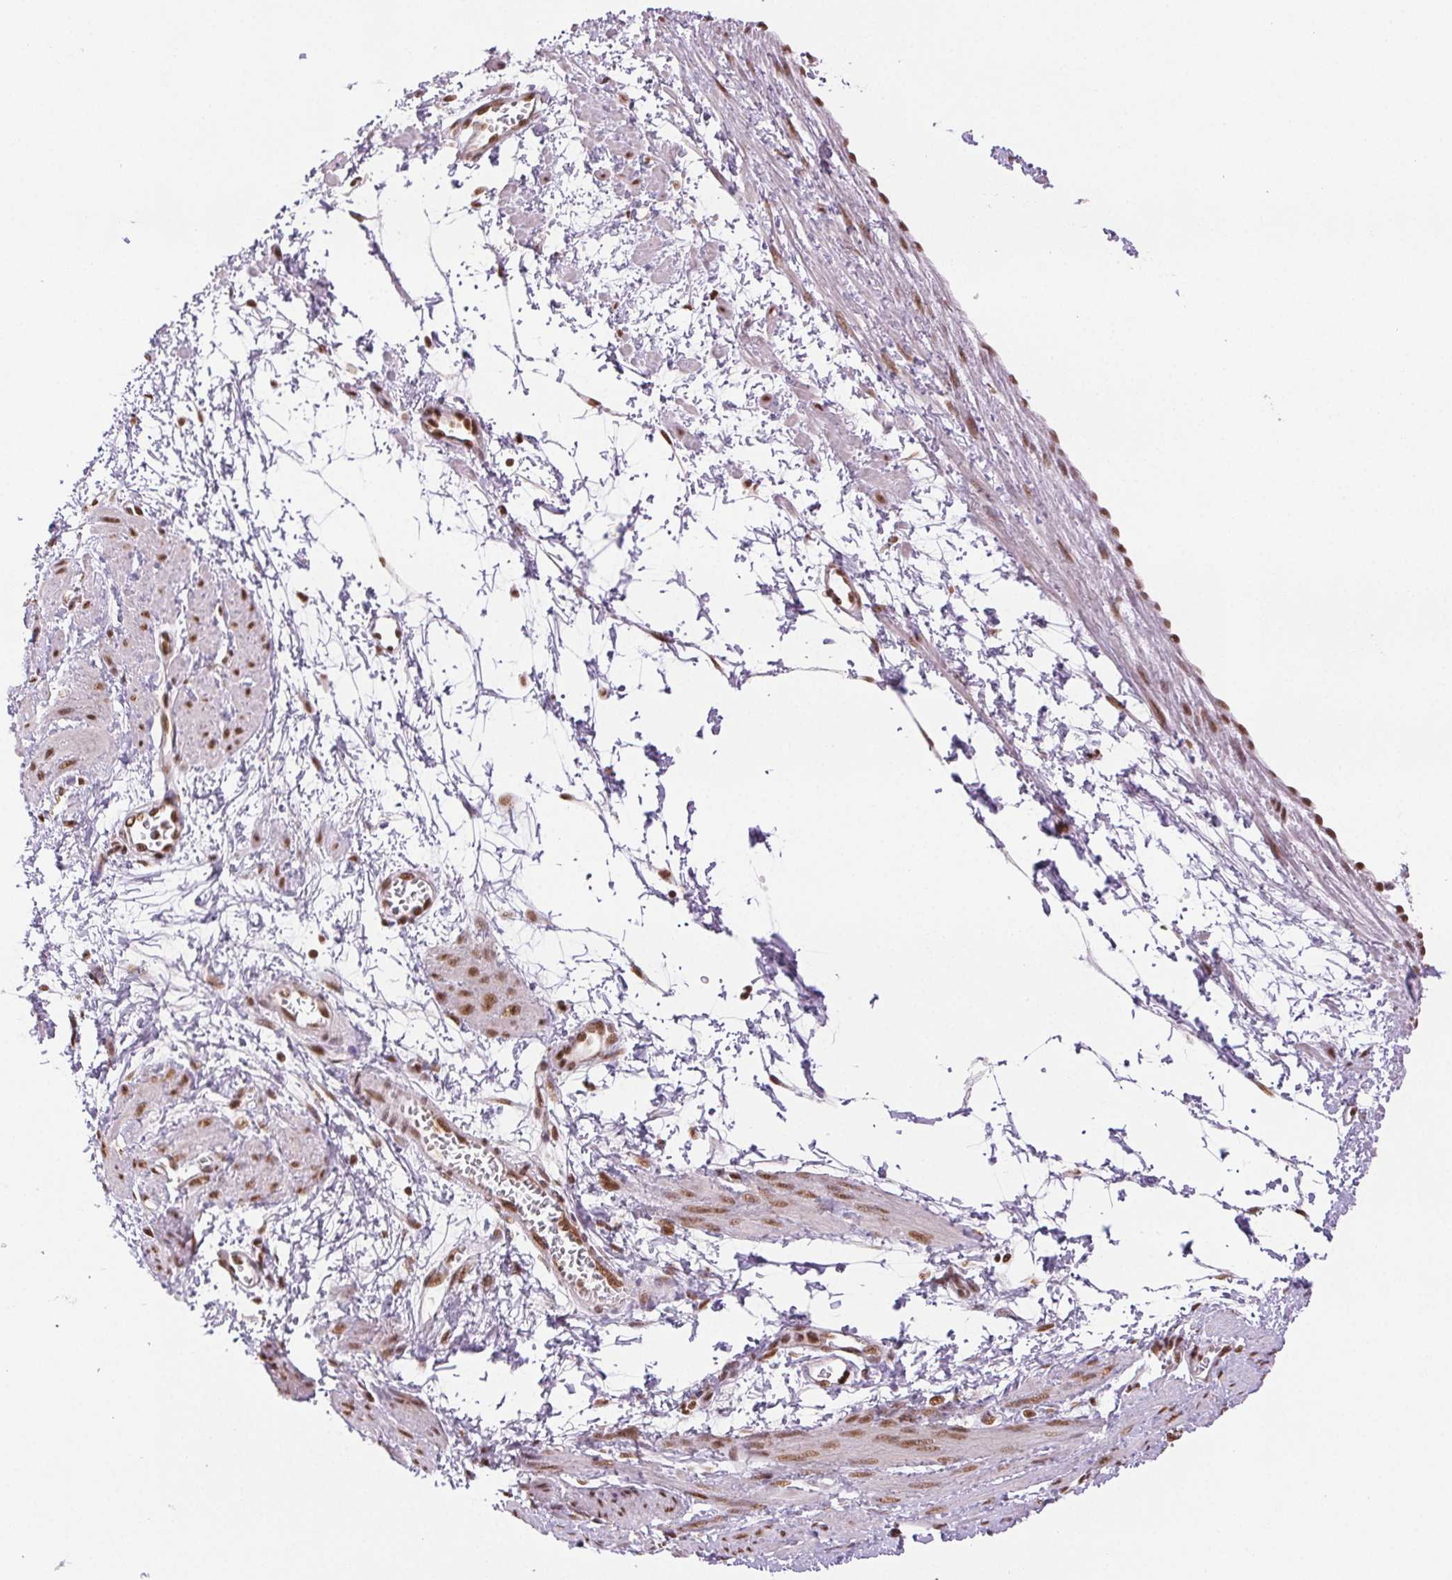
{"staining": {"intensity": "strong", "quantity": ">75%", "location": "nuclear"}, "tissue": "smooth muscle", "cell_type": "Smooth muscle cells", "image_type": "normal", "snomed": [{"axis": "morphology", "description": "Normal tissue, NOS"}, {"axis": "topography", "description": "Smooth muscle"}, {"axis": "topography", "description": "Uterus"}], "caption": "Smooth muscle cells reveal high levels of strong nuclear expression in about >75% of cells in unremarkable smooth muscle. The staining was performed using DAB (3,3'-diaminobenzidine), with brown indicating positive protein expression. Nuclei are stained blue with hematoxylin.", "gene": "IK", "patient": {"sex": "female", "age": 39}}